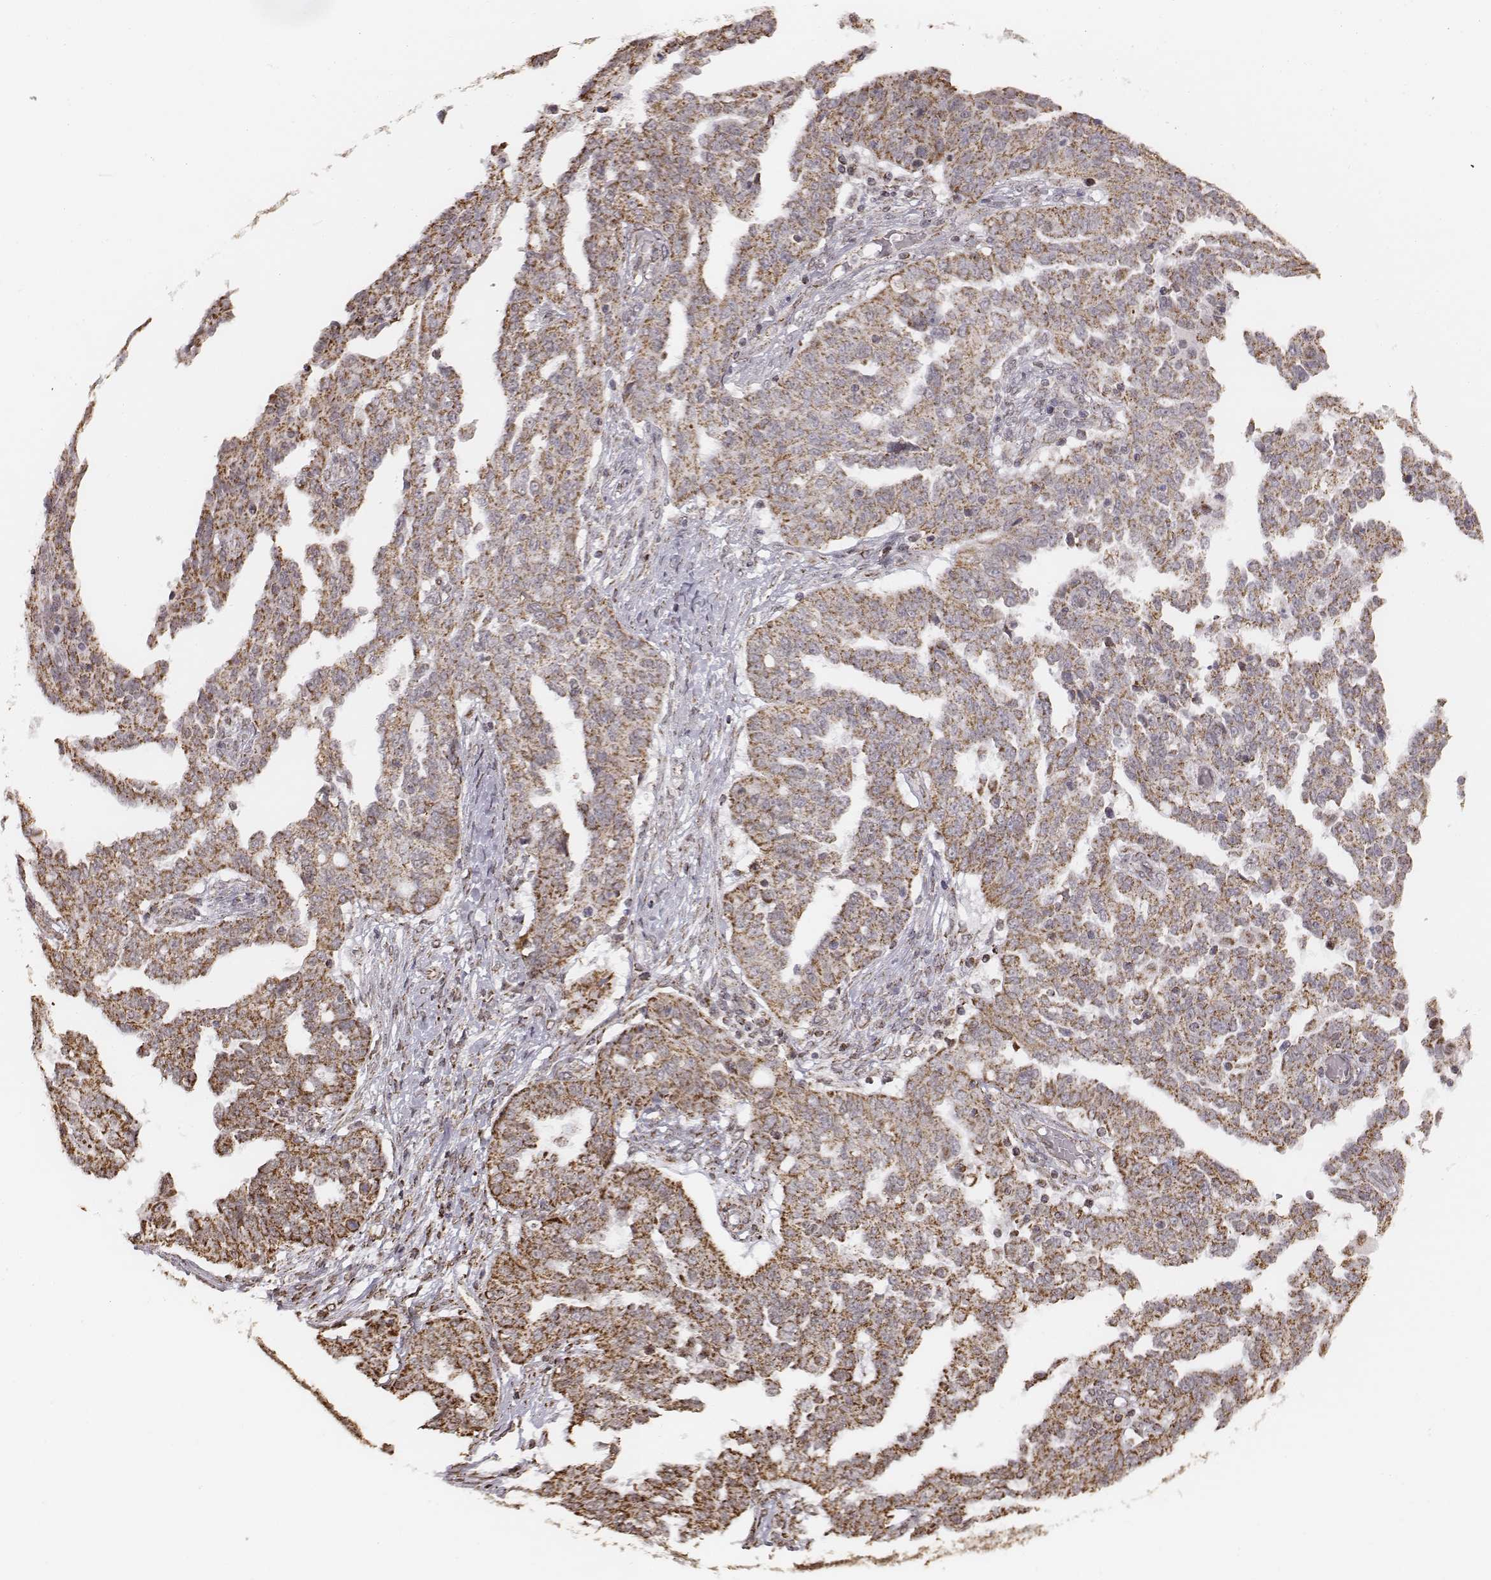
{"staining": {"intensity": "moderate", "quantity": ">75%", "location": "cytoplasmic/membranous"}, "tissue": "ovarian cancer", "cell_type": "Tumor cells", "image_type": "cancer", "snomed": [{"axis": "morphology", "description": "Cystadenocarcinoma, serous, NOS"}, {"axis": "topography", "description": "Ovary"}], "caption": "Serous cystadenocarcinoma (ovarian) tissue exhibits moderate cytoplasmic/membranous expression in approximately >75% of tumor cells, visualized by immunohistochemistry.", "gene": "ACOT2", "patient": {"sex": "female", "age": 67}}